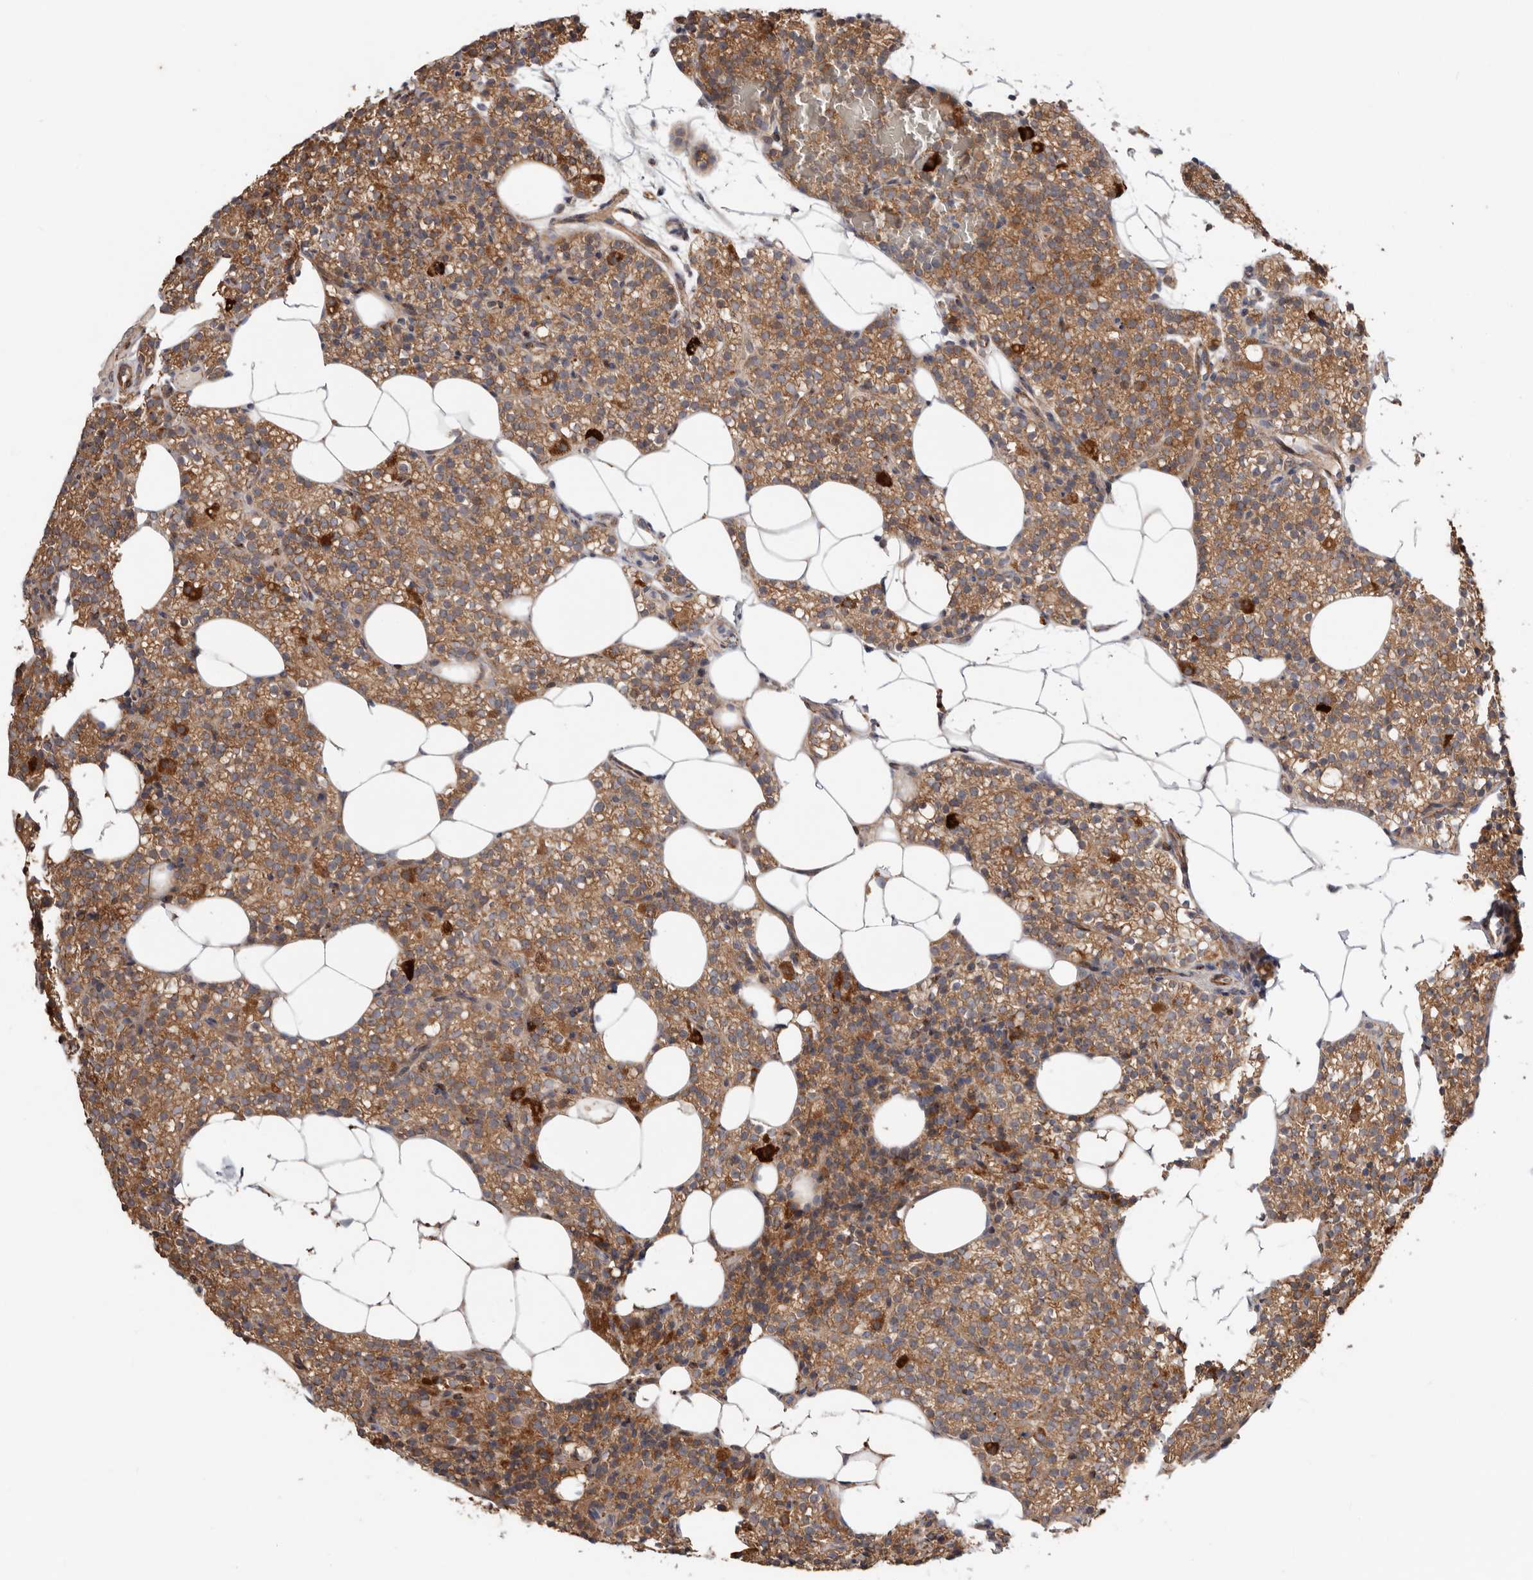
{"staining": {"intensity": "moderate", "quantity": ">75%", "location": "cytoplasmic/membranous"}, "tissue": "parathyroid gland", "cell_type": "Glandular cells", "image_type": "normal", "snomed": [{"axis": "morphology", "description": "Normal tissue, NOS"}, {"axis": "topography", "description": "Parathyroid gland"}], "caption": "Brown immunohistochemical staining in normal human parathyroid gland reveals moderate cytoplasmic/membranous expression in approximately >75% of glandular cells. Using DAB (3,3'-diaminobenzidine) (brown) and hematoxylin (blue) stains, captured at high magnification using brightfield microscopy.", "gene": "PROKR1", "patient": {"sex": "female", "age": 56}}